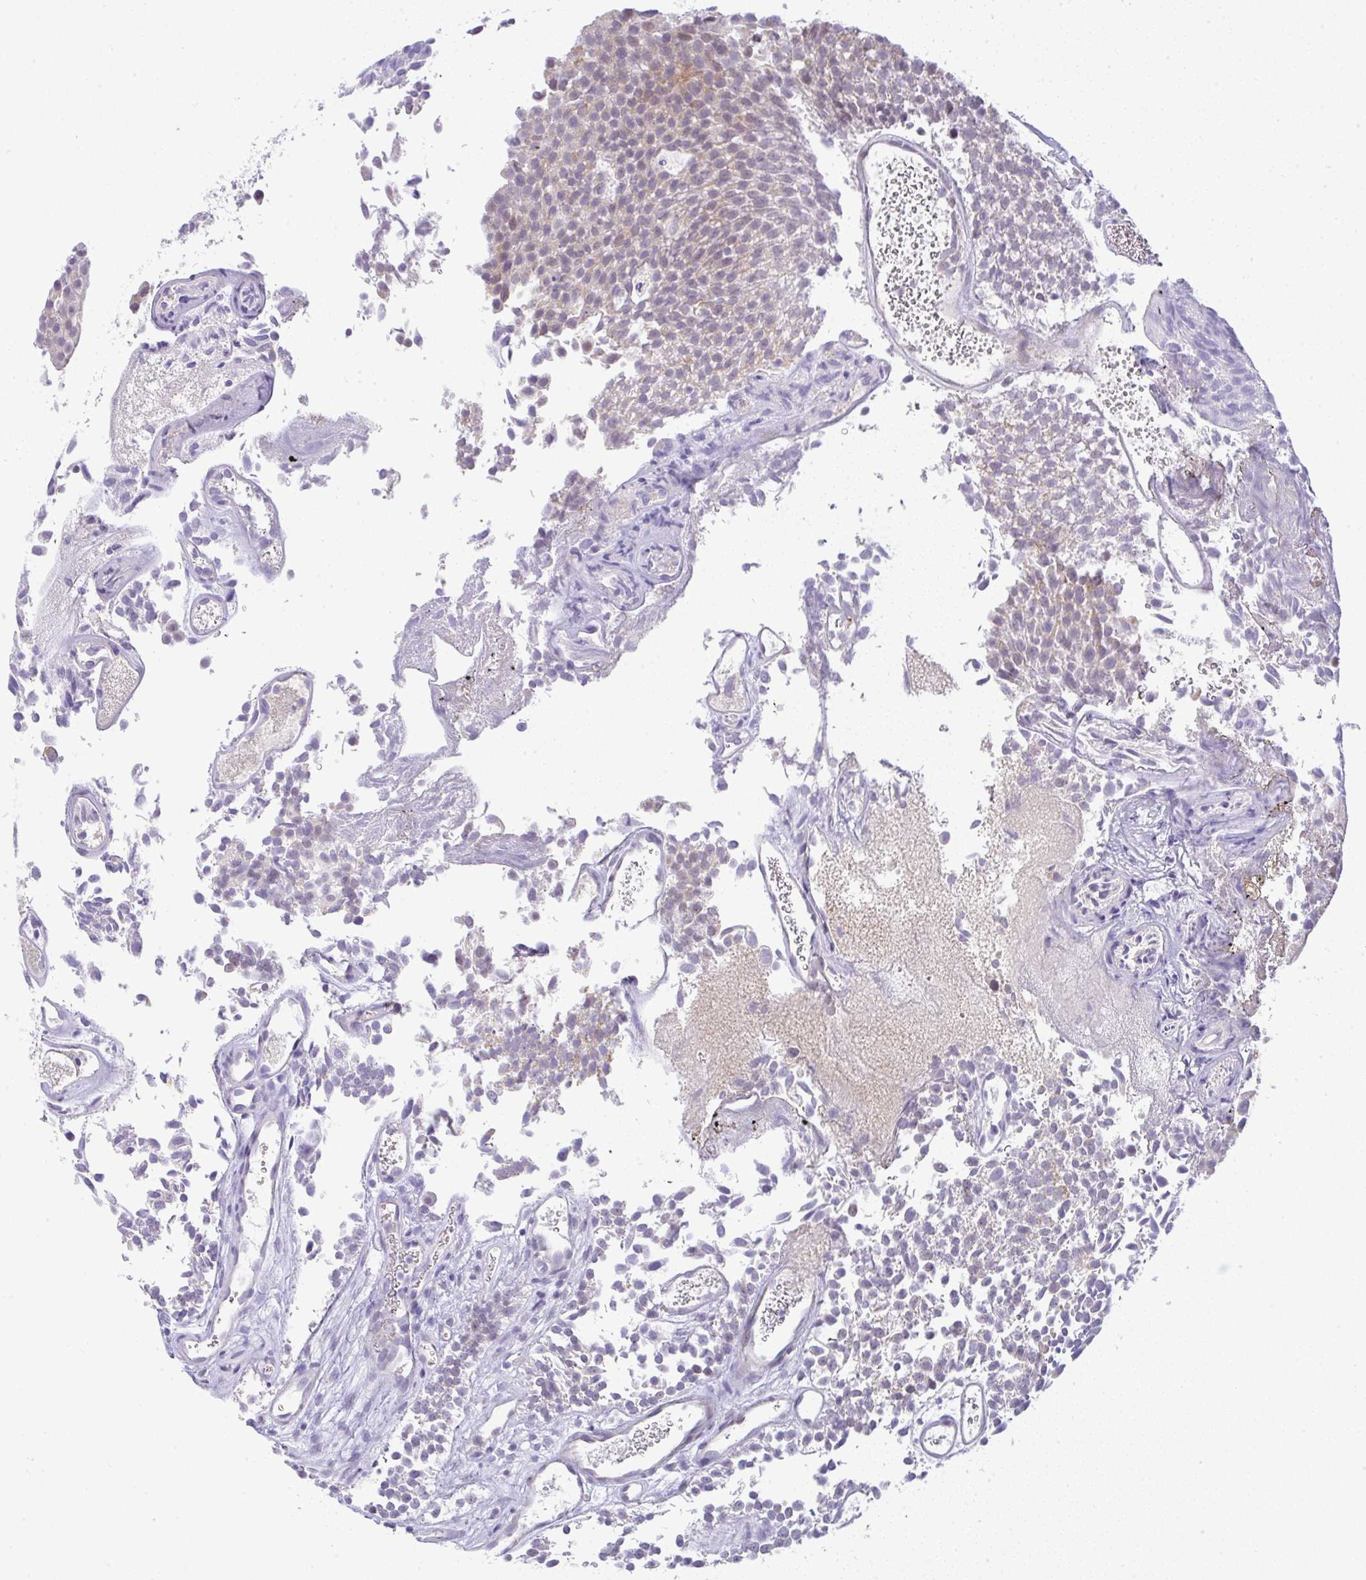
{"staining": {"intensity": "weak", "quantity": "25%-75%", "location": "cytoplasmic/membranous"}, "tissue": "urothelial cancer", "cell_type": "Tumor cells", "image_type": "cancer", "snomed": [{"axis": "morphology", "description": "Urothelial carcinoma, Low grade"}, {"axis": "topography", "description": "Urinary bladder"}], "caption": "A micrograph showing weak cytoplasmic/membranous positivity in approximately 25%-75% of tumor cells in urothelial cancer, as visualized by brown immunohistochemical staining.", "gene": "FAM177A1", "patient": {"sex": "female", "age": 79}}